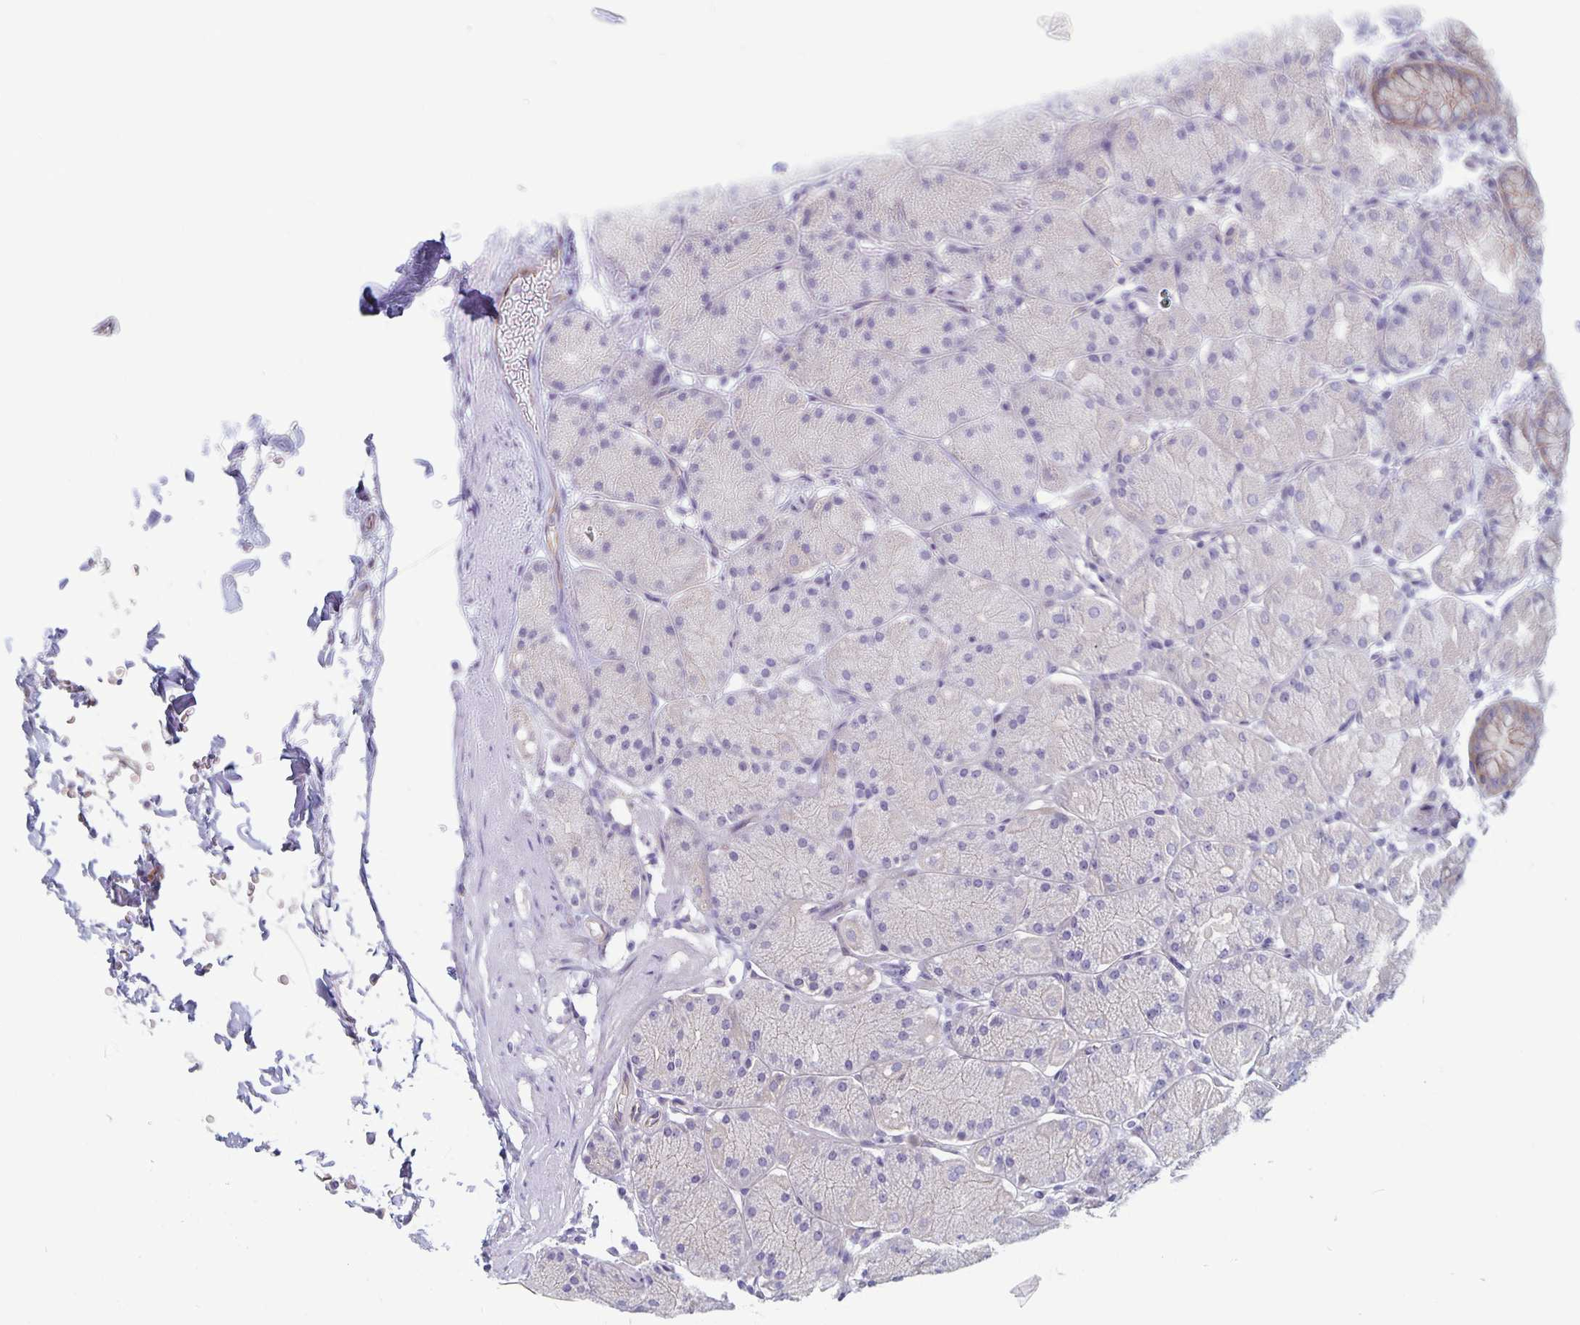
{"staining": {"intensity": "moderate", "quantity": "<25%", "location": "cytoplasmic/membranous"}, "tissue": "stomach", "cell_type": "Glandular cells", "image_type": "normal", "snomed": [{"axis": "morphology", "description": "Normal tissue, NOS"}, {"axis": "topography", "description": "Stomach, upper"}, {"axis": "topography", "description": "Stomach"}], "caption": "Immunohistochemical staining of unremarkable human stomach reveals moderate cytoplasmic/membranous protein expression in about <25% of glandular cells. (Brightfield microscopy of DAB IHC at high magnification).", "gene": "PLCB3", "patient": {"sex": "male", "age": 76}}